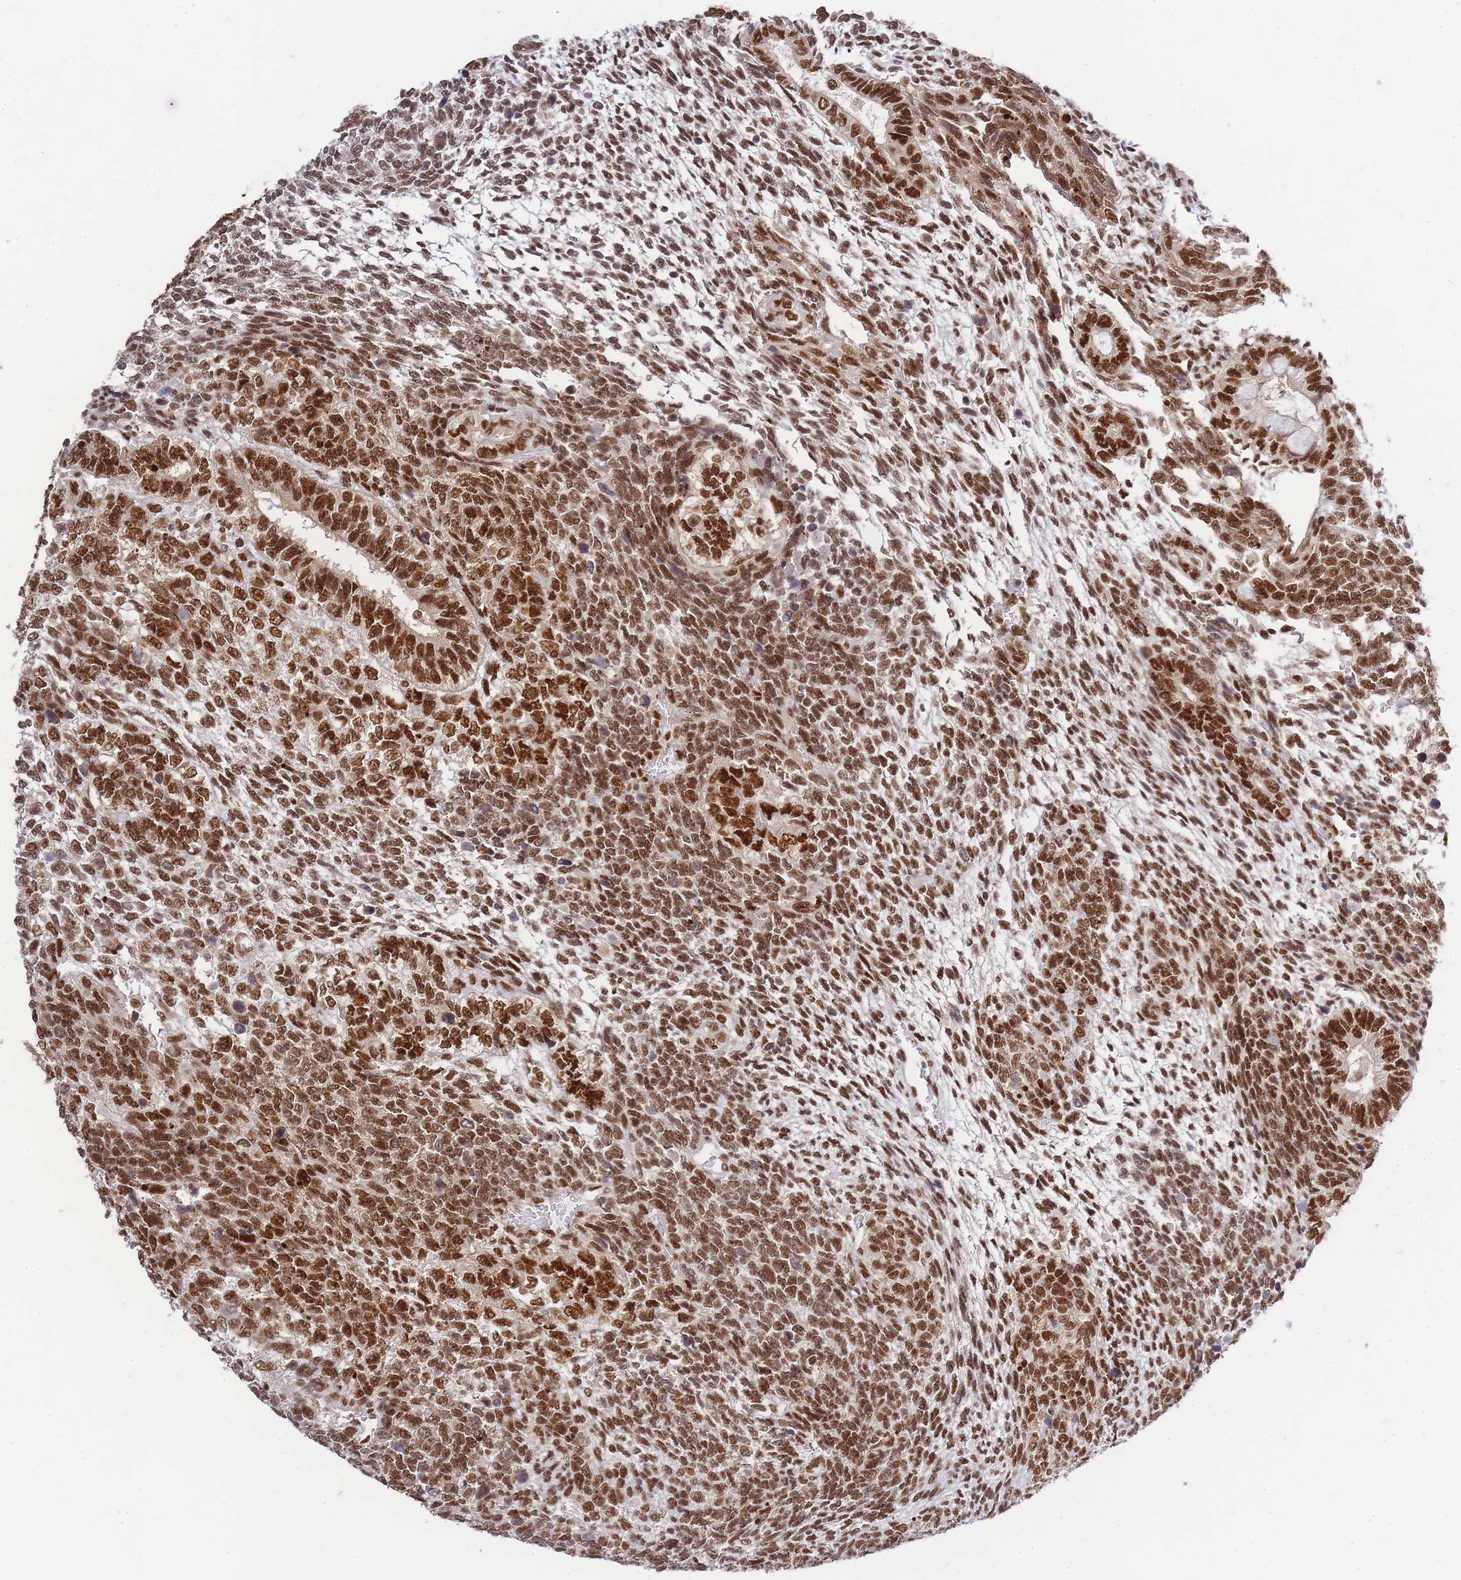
{"staining": {"intensity": "strong", "quantity": ">75%", "location": "nuclear"}, "tissue": "testis cancer", "cell_type": "Tumor cells", "image_type": "cancer", "snomed": [{"axis": "morphology", "description": "Carcinoma, Embryonal, NOS"}, {"axis": "topography", "description": "Testis"}], "caption": "A high-resolution micrograph shows immunohistochemistry staining of testis cancer, which demonstrates strong nuclear expression in approximately >75% of tumor cells. (IHC, brightfield microscopy, high magnification).", "gene": "PRKDC", "patient": {"sex": "male", "age": 23}}